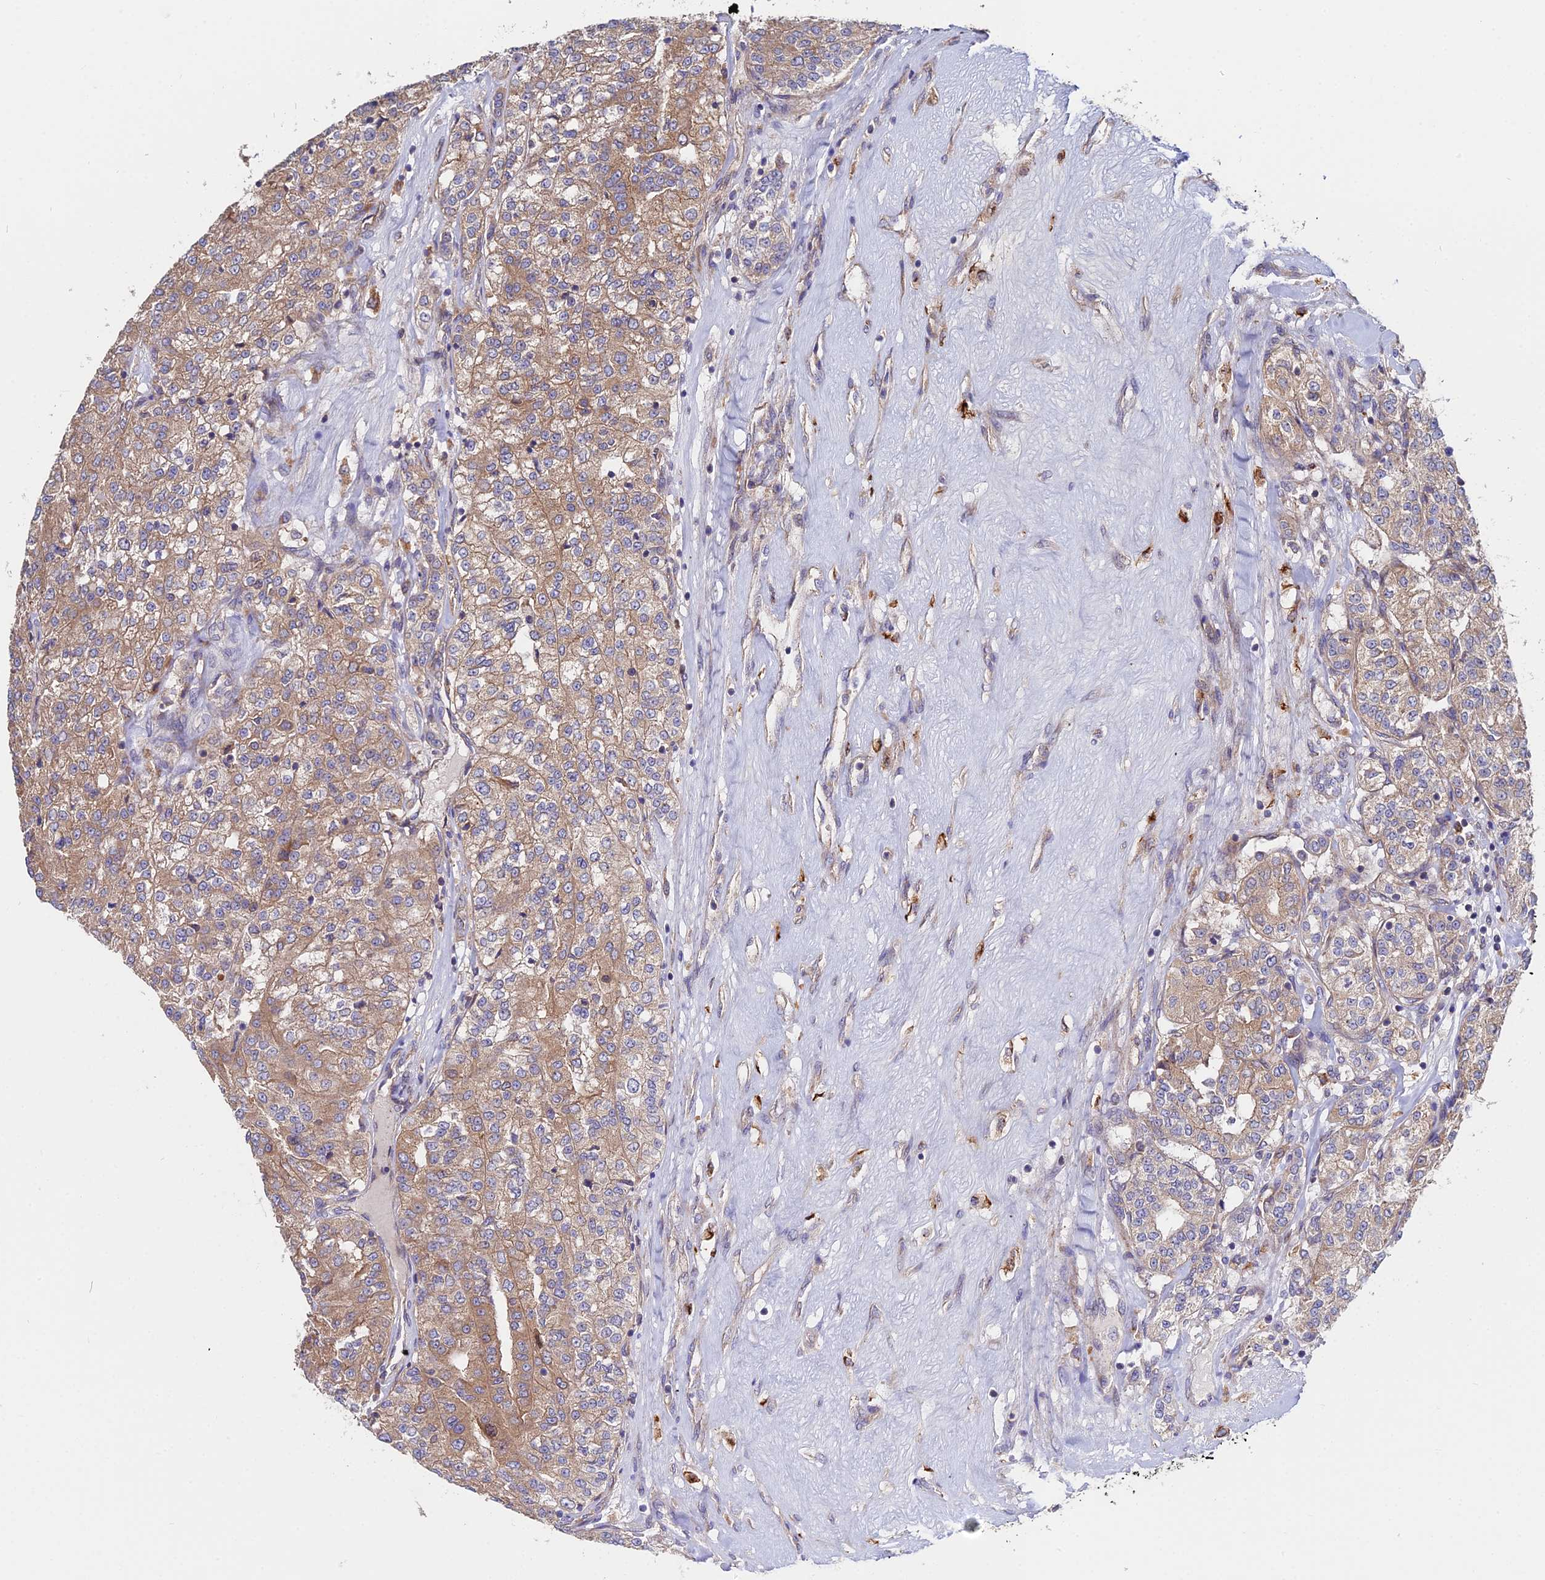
{"staining": {"intensity": "moderate", "quantity": ">75%", "location": "cytoplasmic/membranous"}, "tissue": "renal cancer", "cell_type": "Tumor cells", "image_type": "cancer", "snomed": [{"axis": "morphology", "description": "Adenocarcinoma, NOS"}, {"axis": "topography", "description": "Kidney"}], "caption": "Immunohistochemical staining of adenocarcinoma (renal) reveals medium levels of moderate cytoplasmic/membranous protein staining in about >75% of tumor cells. The protein of interest is shown in brown color, while the nuclei are stained blue.", "gene": "CDC37L1", "patient": {"sex": "female", "age": 63}}